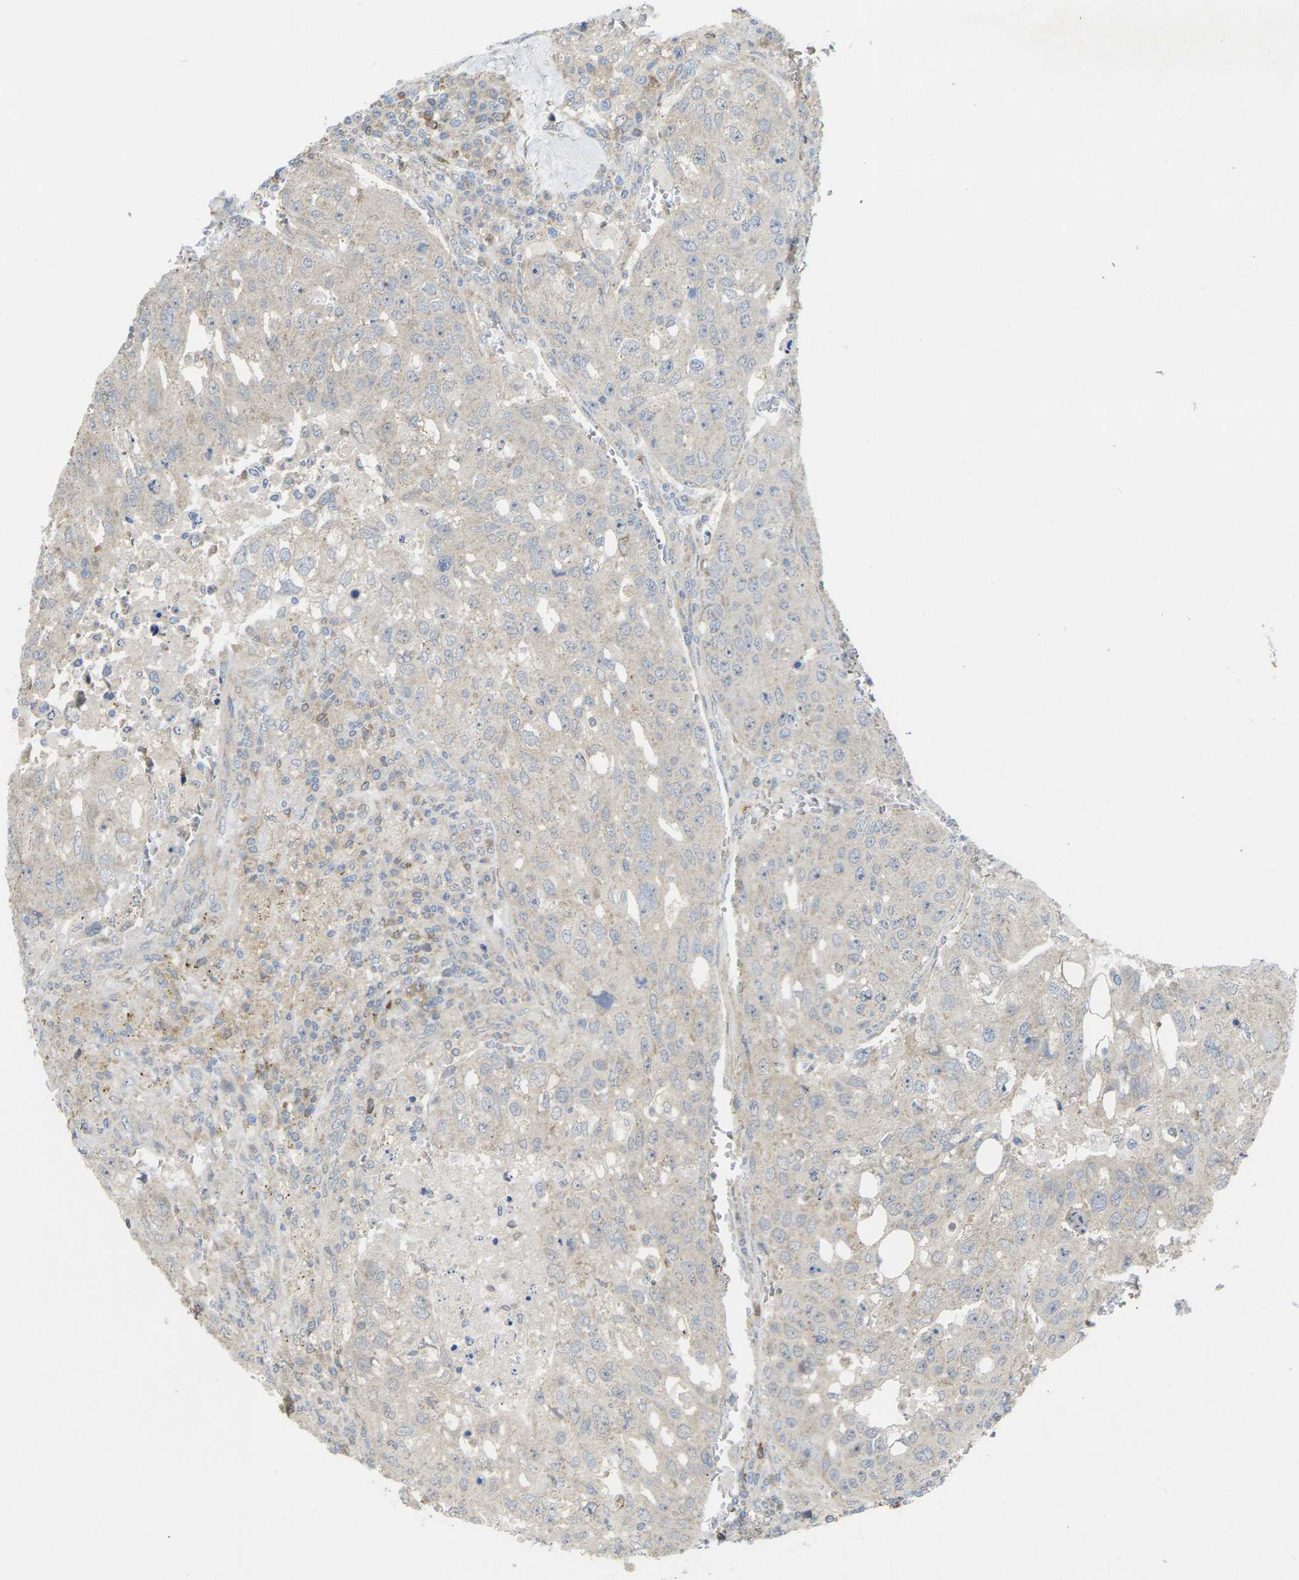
{"staining": {"intensity": "weak", "quantity": "<25%", "location": "cytoplasmic/membranous"}, "tissue": "urothelial cancer", "cell_type": "Tumor cells", "image_type": "cancer", "snomed": [{"axis": "morphology", "description": "Urothelial carcinoma, High grade"}, {"axis": "topography", "description": "Lymph node"}, {"axis": "topography", "description": "Urinary bladder"}], "caption": "Immunohistochemical staining of human urothelial cancer reveals no significant staining in tumor cells.", "gene": "TIAM1", "patient": {"sex": "male", "age": 51}}